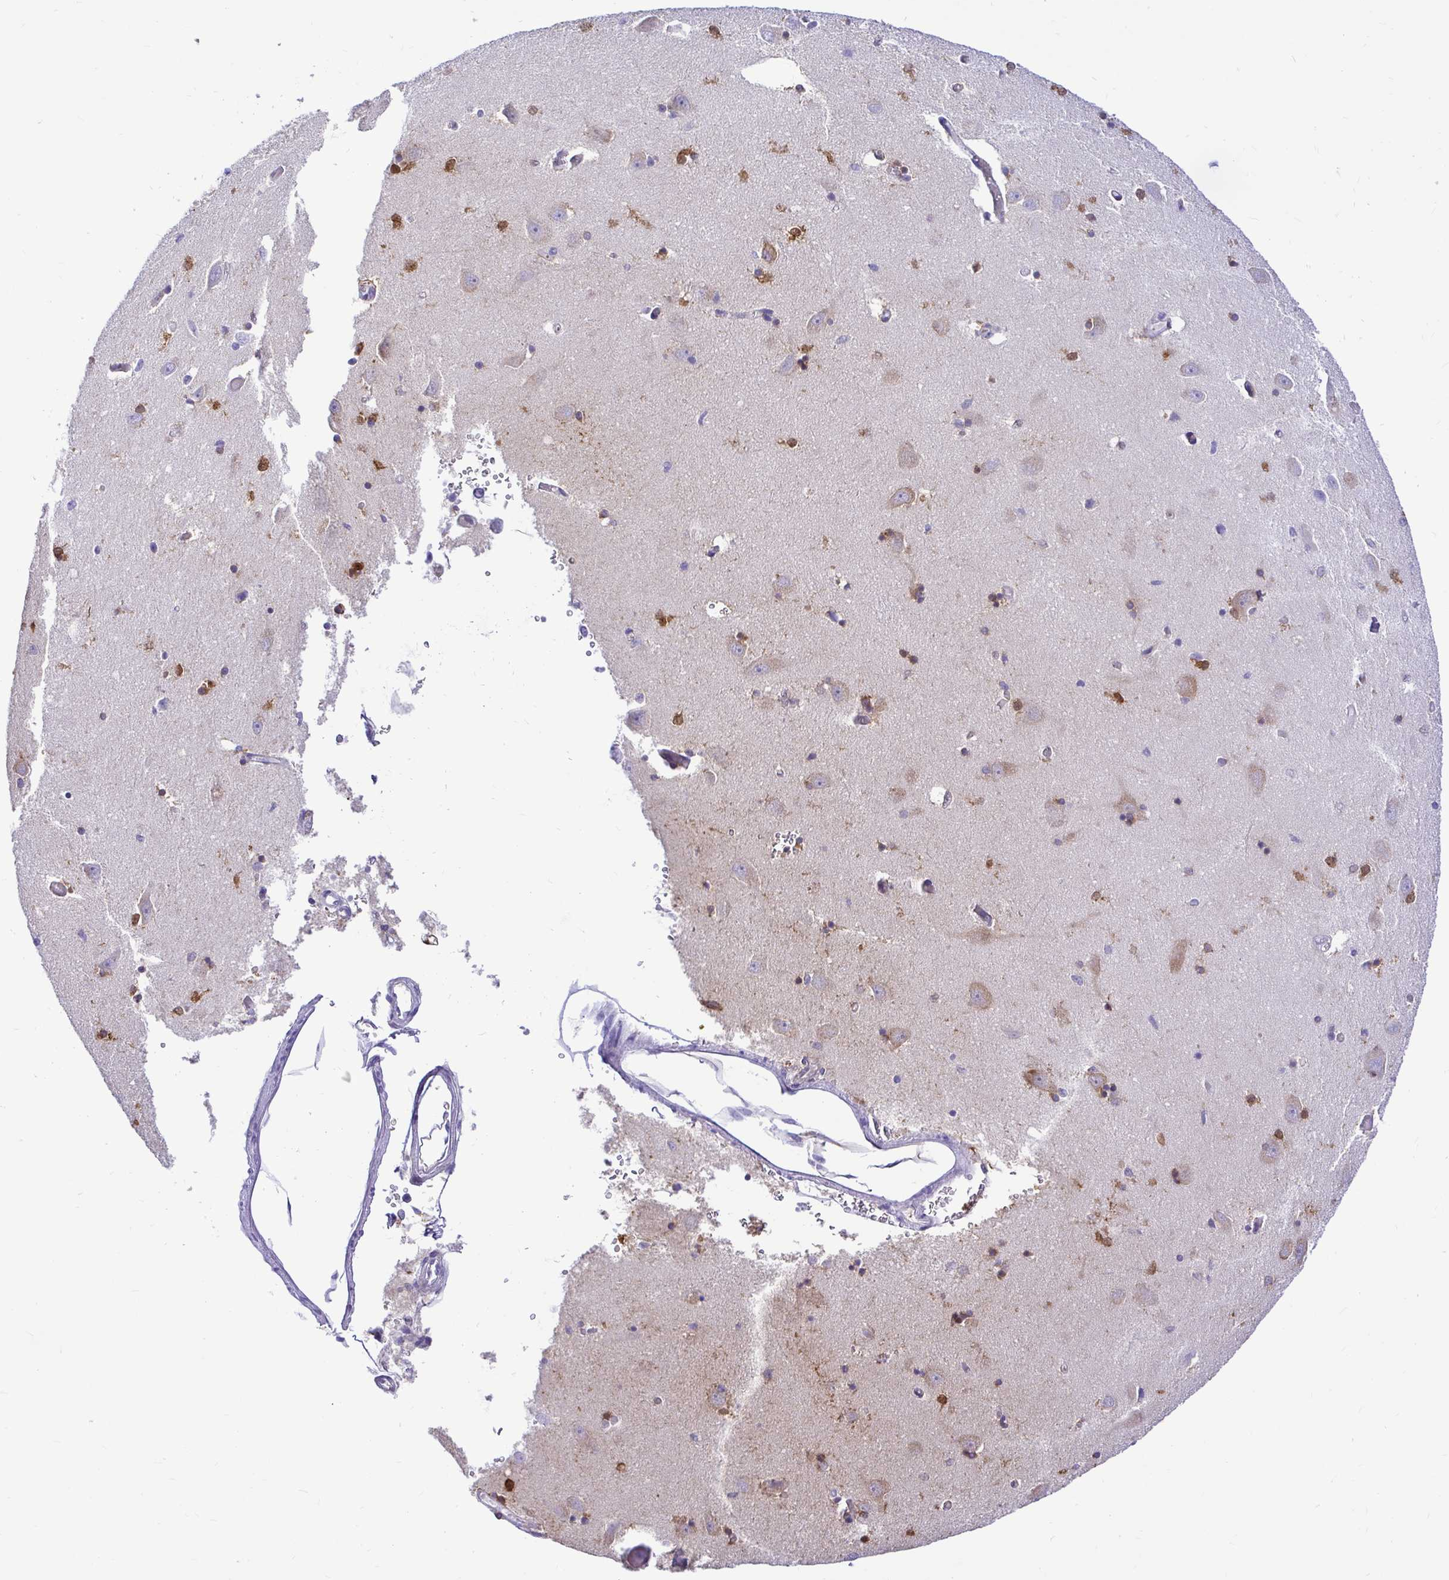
{"staining": {"intensity": "moderate", "quantity": "25%-75%", "location": "cytoplasmic/membranous"}, "tissue": "caudate", "cell_type": "Glial cells", "image_type": "normal", "snomed": [{"axis": "morphology", "description": "Normal tissue, NOS"}, {"axis": "topography", "description": "Lateral ventricle wall"}, {"axis": "topography", "description": "Hippocampus"}], "caption": "Immunohistochemistry image of normal human caudate stained for a protein (brown), which exhibits medium levels of moderate cytoplasmic/membranous staining in about 25%-75% of glial cells.", "gene": "BACE2", "patient": {"sex": "female", "age": 63}}